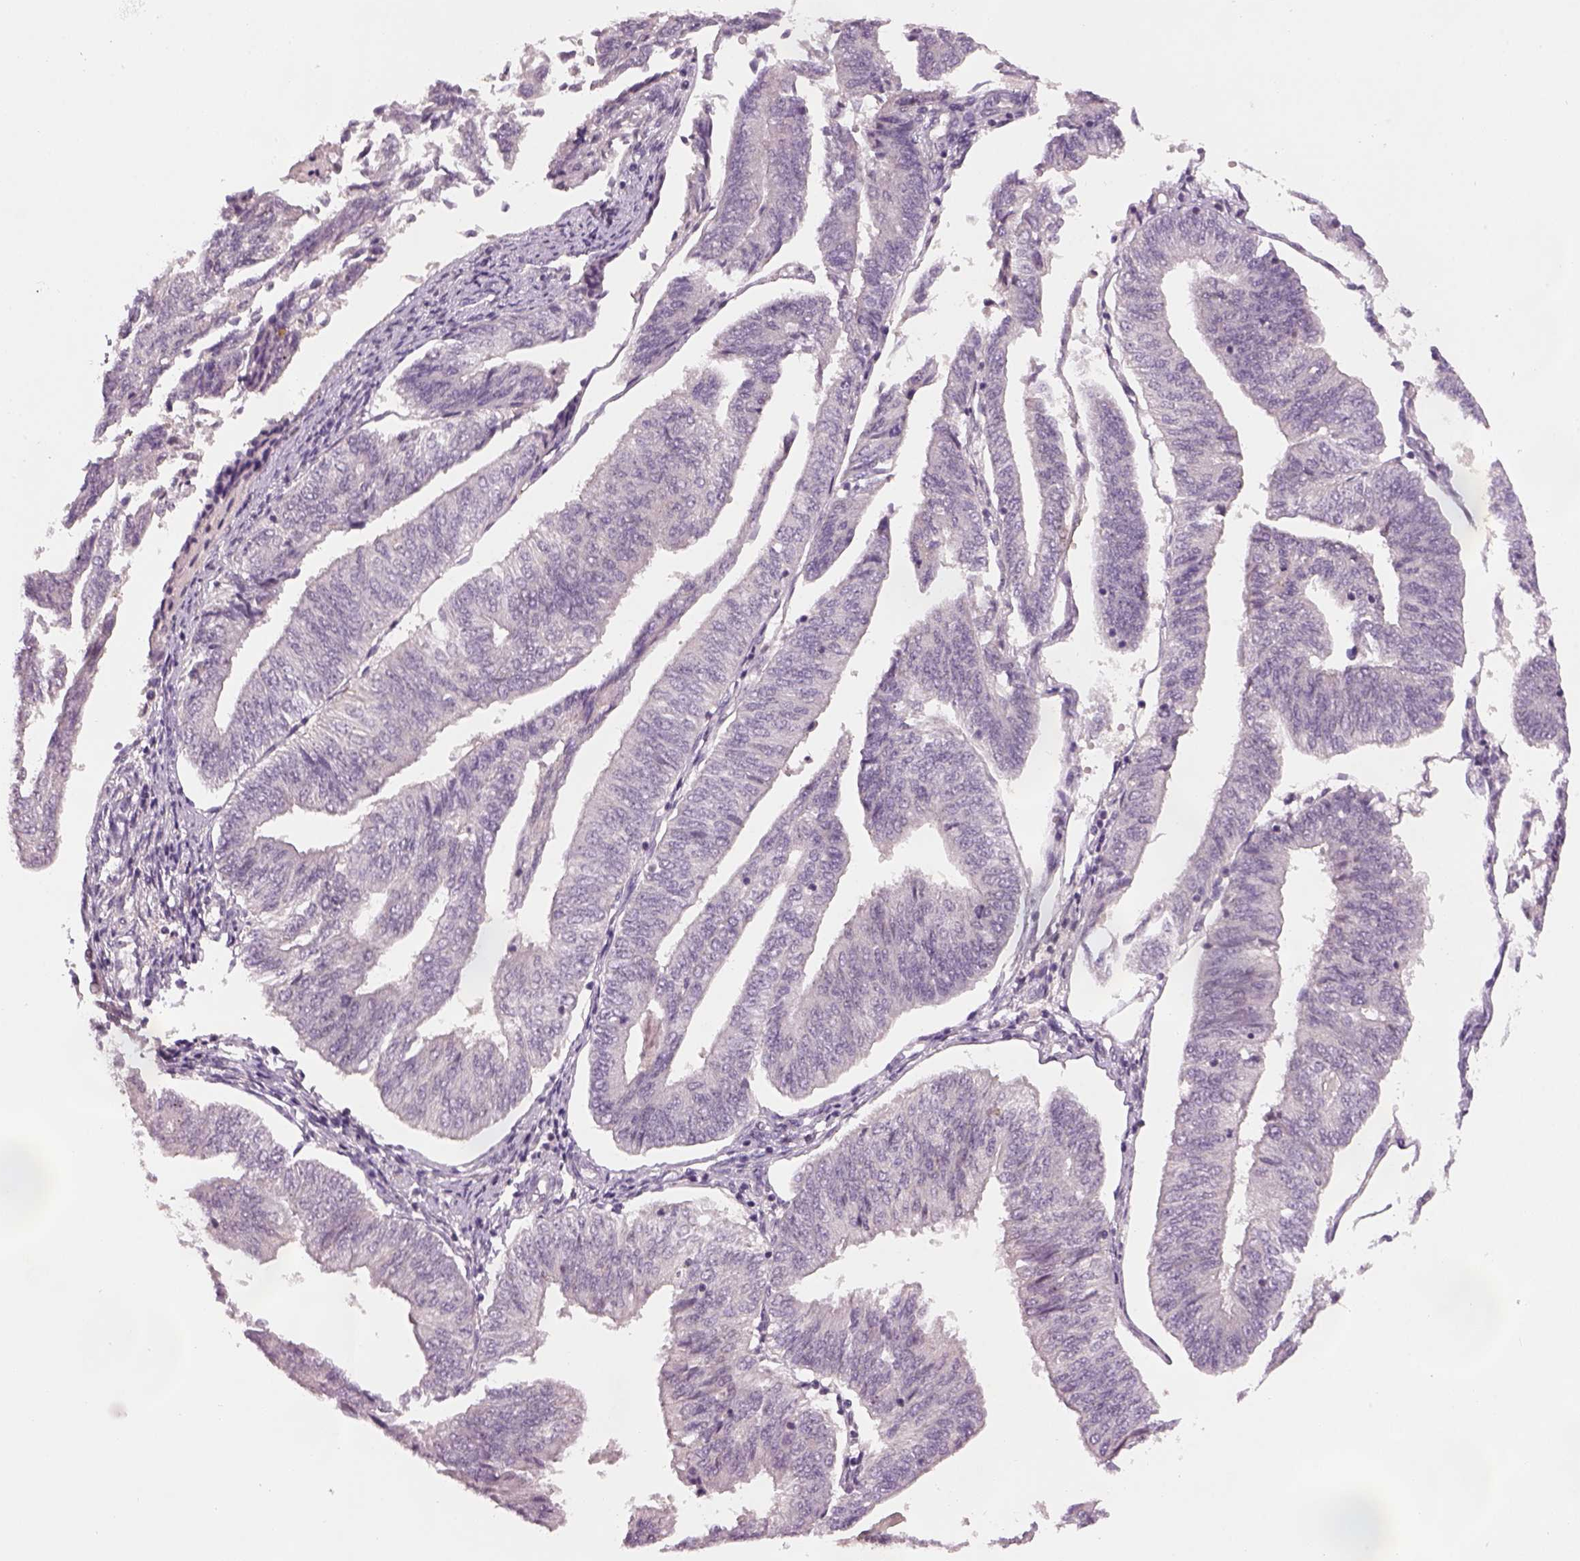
{"staining": {"intensity": "negative", "quantity": "none", "location": "none"}, "tissue": "endometrial cancer", "cell_type": "Tumor cells", "image_type": "cancer", "snomed": [{"axis": "morphology", "description": "Adenocarcinoma, NOS"}, {"axis": "topography", "description": "Endometrium"}], "caption": "Immunohistochemical staining of endometrial adenocarcinoma reveals no significant expression in tumor cells.", "gene": "GDNF", "patient": {"sex": "female", "age": 58}}